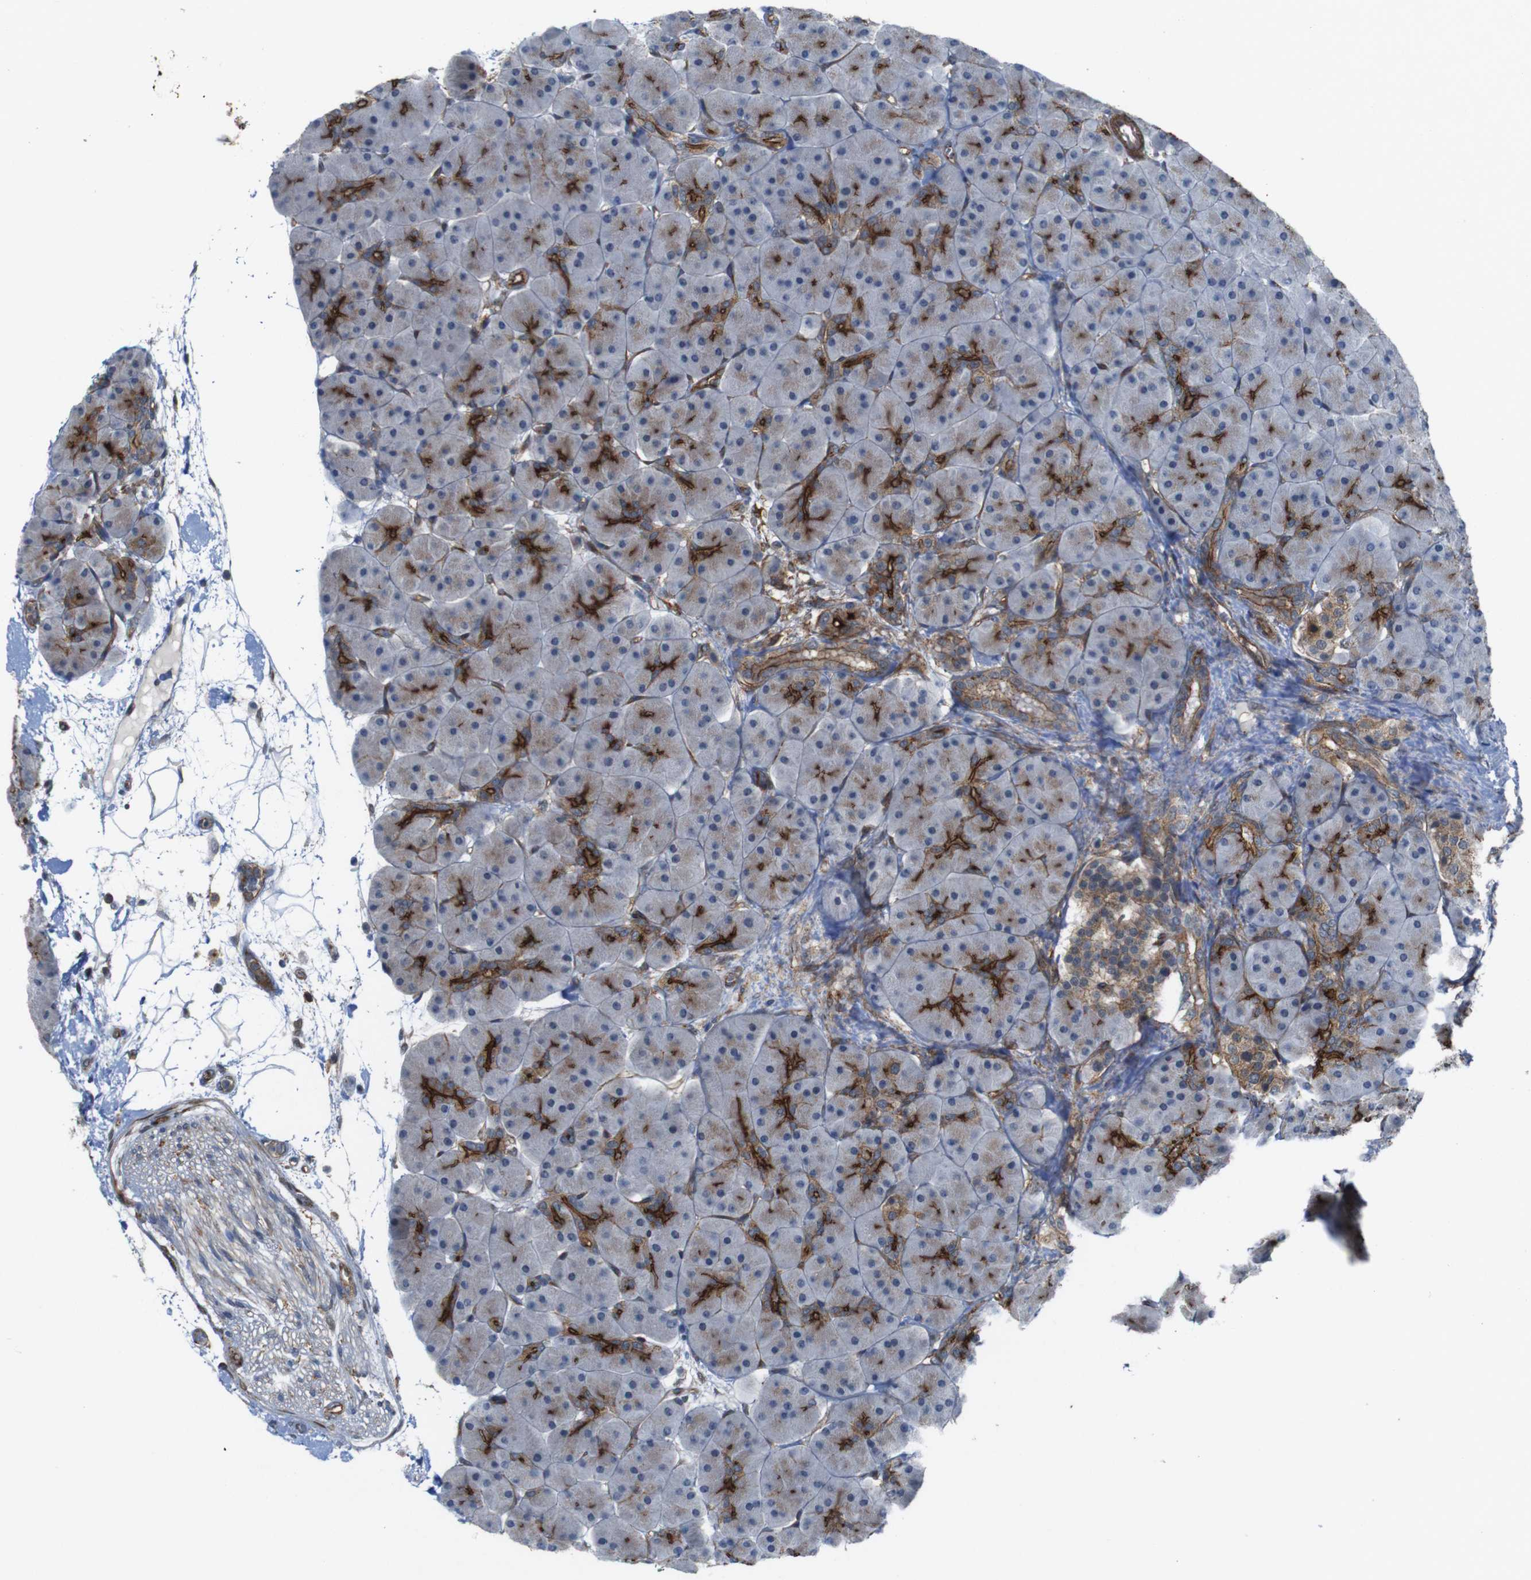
{"staining": {"intensity": "moderate", "quantity": "<25%", "location": "cytoplasmic/membranous"}, "tissue": "pancreas", "cell_type": "Exocrine glandular cells", "image_type": "normal", "snomed": [{"axis": "morphology", "description": "Normal tissue, NOS"}, {"axis": "topography", "description": "Pancreas"}], "caption": "Immunohistochemical staining of normal pancreas exhibits moderate cytoplasmic/membranous protein positivity in approximately <25% of exocrine glandular cells.", "gene": "PTGER4", "patient": {"sex": "male", "age": 66}}